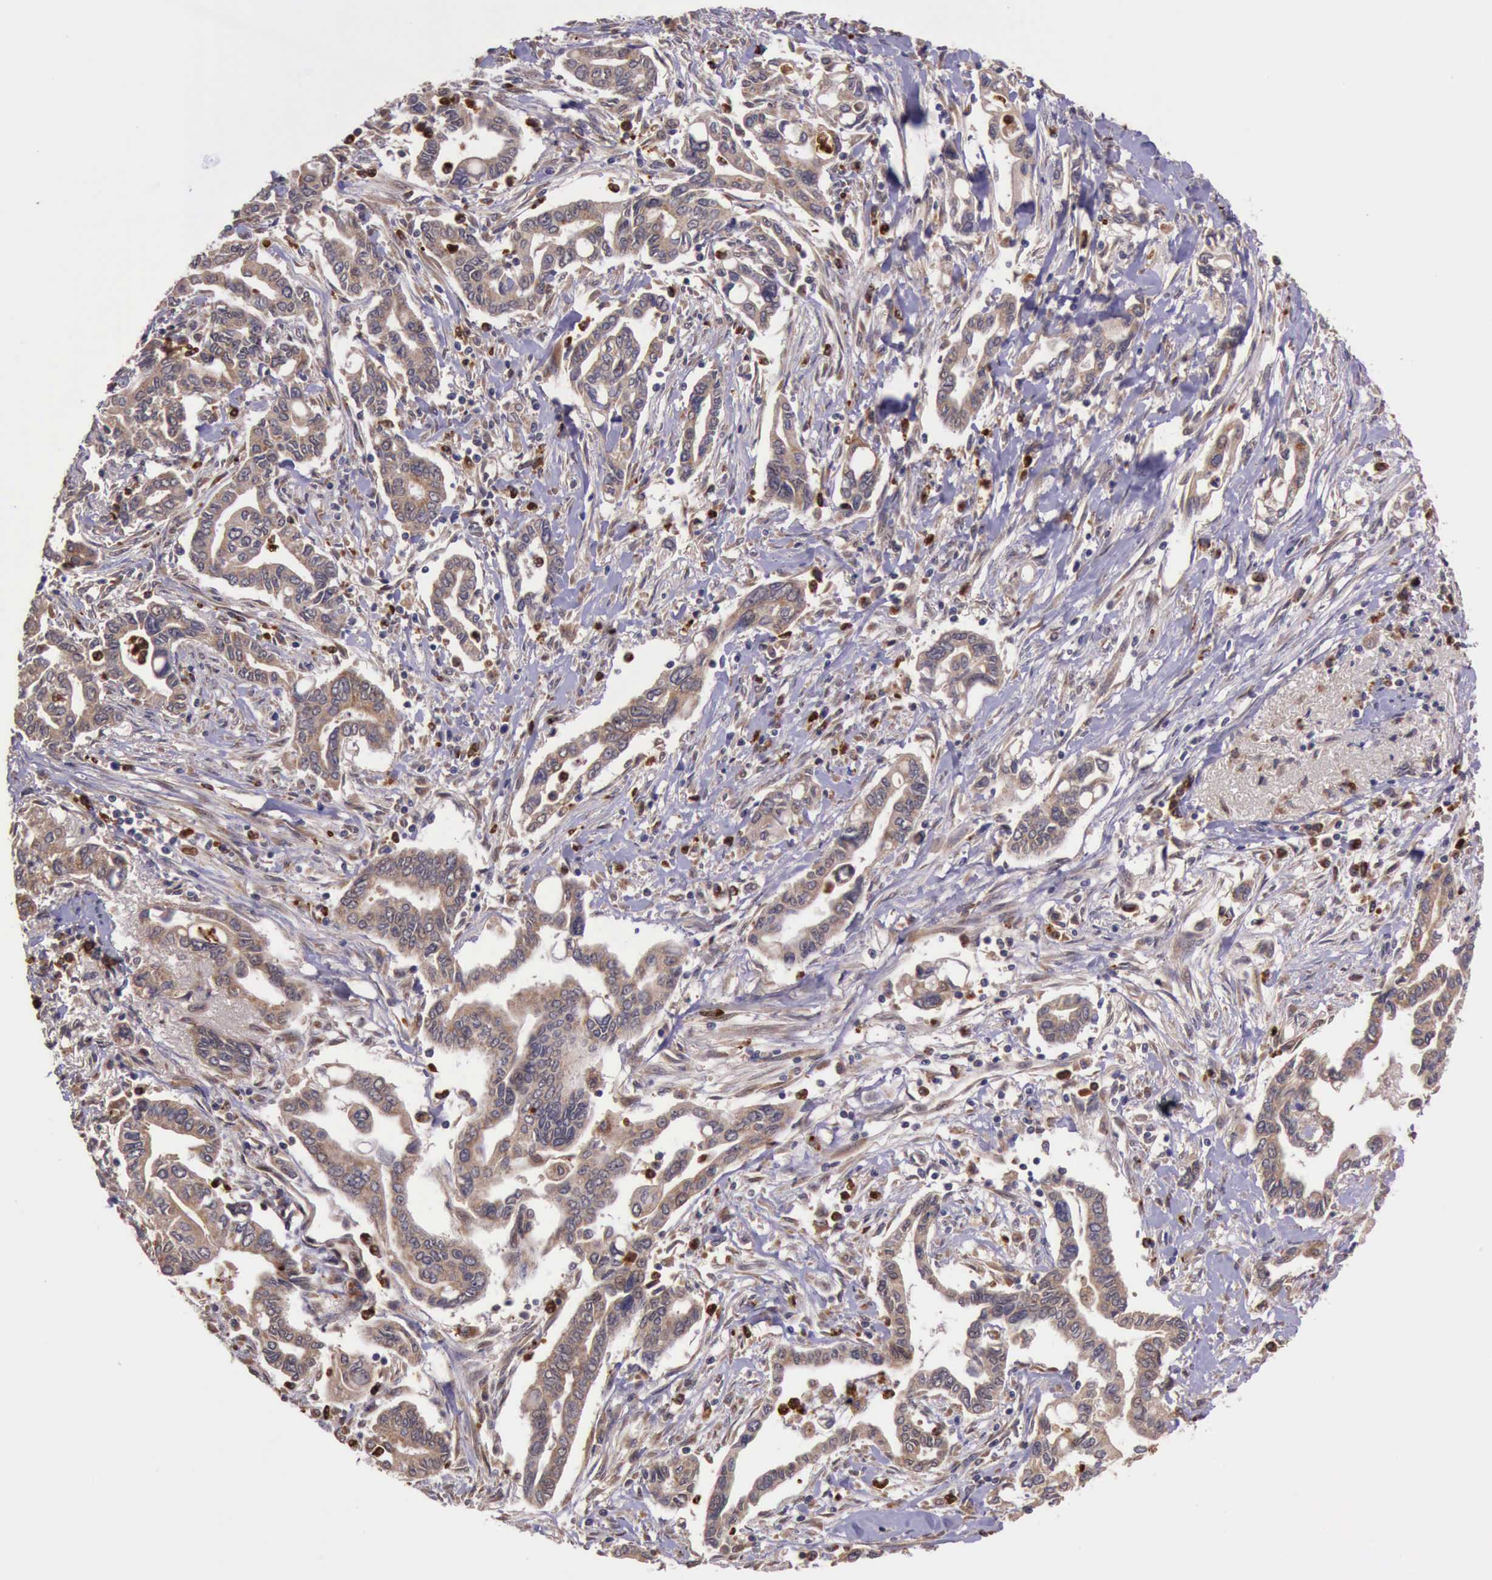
{"staining": {"intensity": "moderate", "quantity": "25%-75%", "location": "cytoplasmic/membranous"}, "tissue": "pancreatic cancer", "cell_type": "Tumor cells", "image_type": "cancer", "snomed": [{"axis": "morphology", "description": "Adenocarcinoma, NOS"}, {"axis": "topography", "description": "Pancreas"}], "caption": "This photomicrograph demonstrates immunohistochemistry staining of adenocarcinoma (pancreatic), with medium moderate cytoplasmic/membranous positivity in approximately 25%-75% of tumor cells.", "gene": "ARMCX3", "patient": {"sex": "female", "age": 57}}